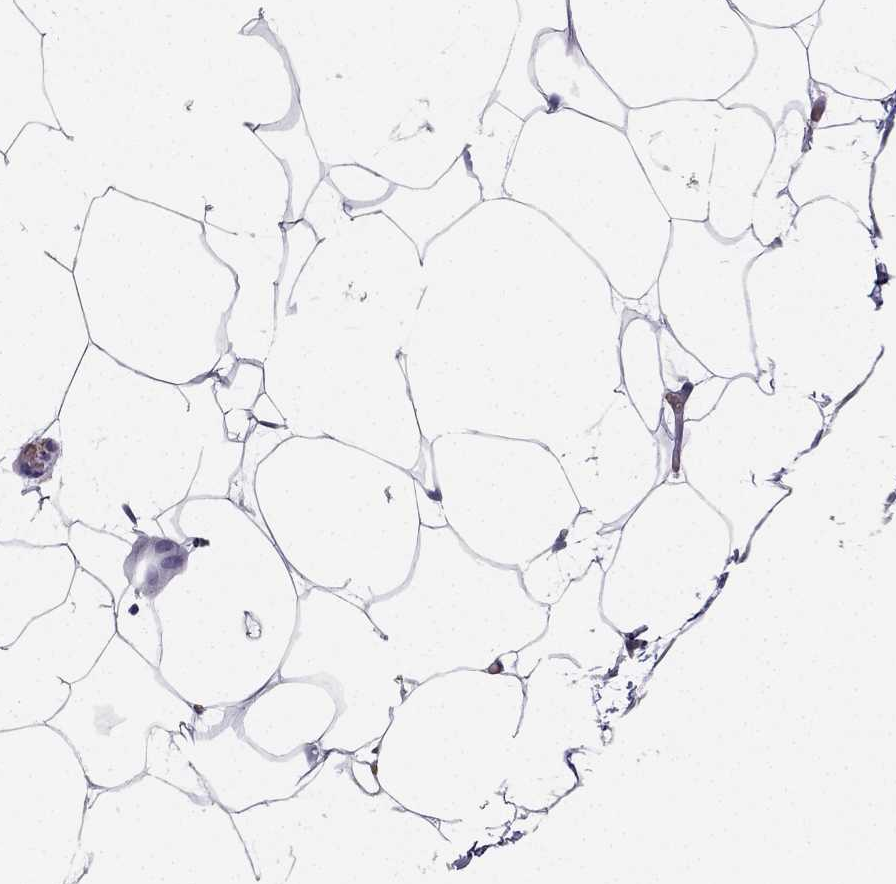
{"staining": {"intensity": "negative", "quantity": "none", "location": "none"}, "tissue": "adipose tissue", "cell_type": "Adipocytes", "image_type": "normal", "snomed": [{"axis": "morphology", "description": "Normal tissue, NOS"}, {"axis": "topography", "description": "Adipose tissue"}], "caption": "High power microscopy micrograph of an immunohistochemistry (IHC) micrograph of benign adipose tissue, revealing no significant positivity in adipocytes.", "gene": "RSPH14", "patient": {"sex": "male", "age": 57}}